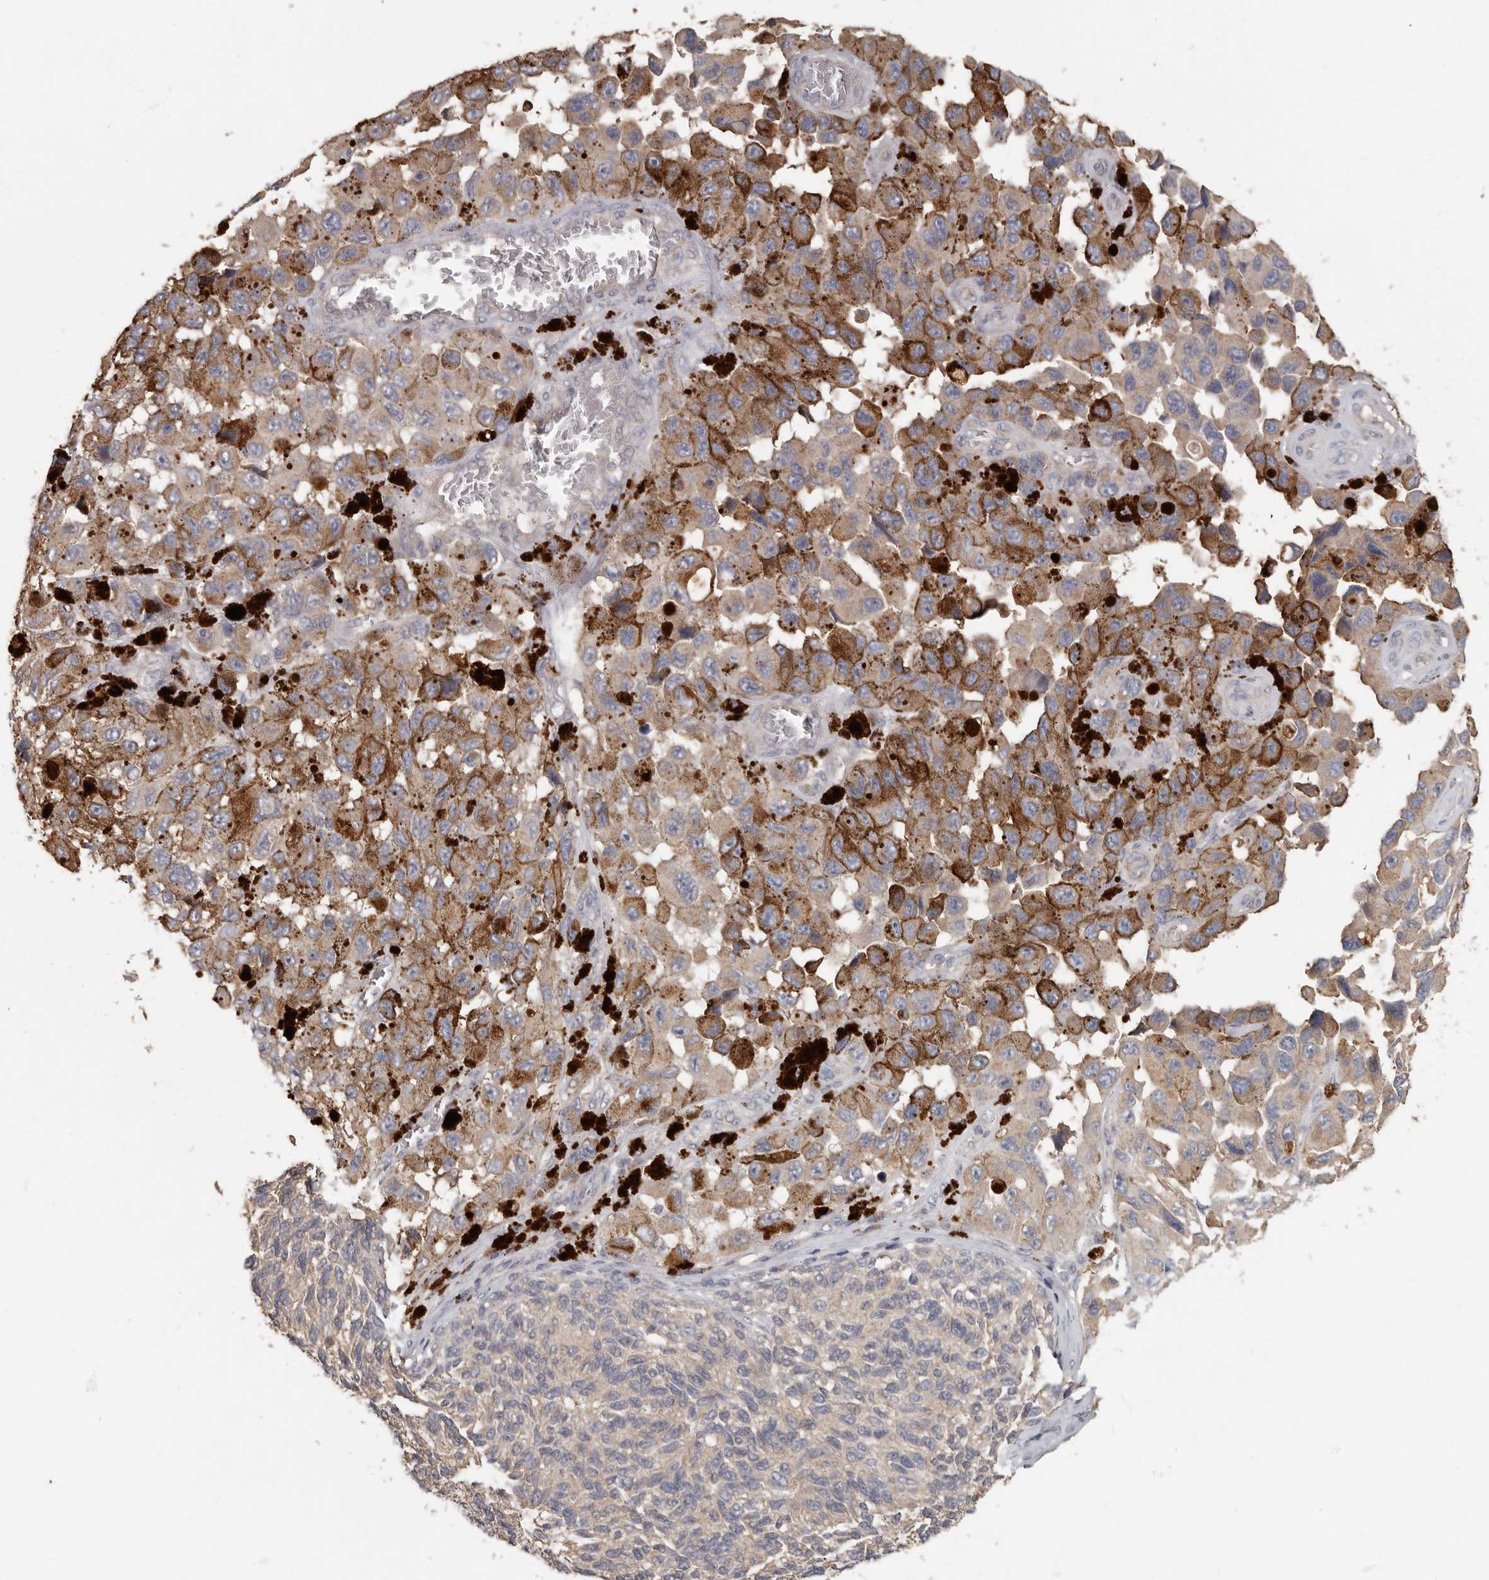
{"staining": {"intensity": "weak", "quantity": "25%-75%", "location": "cytoplasmic/membranous"}, "tissue": "melanoma", "cell_type": "Tumor cells", "image_type": "cancer", "snomed": [{"axis": "morphology", "description": "Malignant melanoma, NOS"}, {"axis": "topography", "description": "Skin"}], "caption": "Melanoma tissue exhibits weak cytoplasmic/membranous expression in approximately 25%-75% of tumor cells, visualized by immunohistochemistry.", "gene": "KIF26B", "patient": {"sex": "female", "age": 73}}